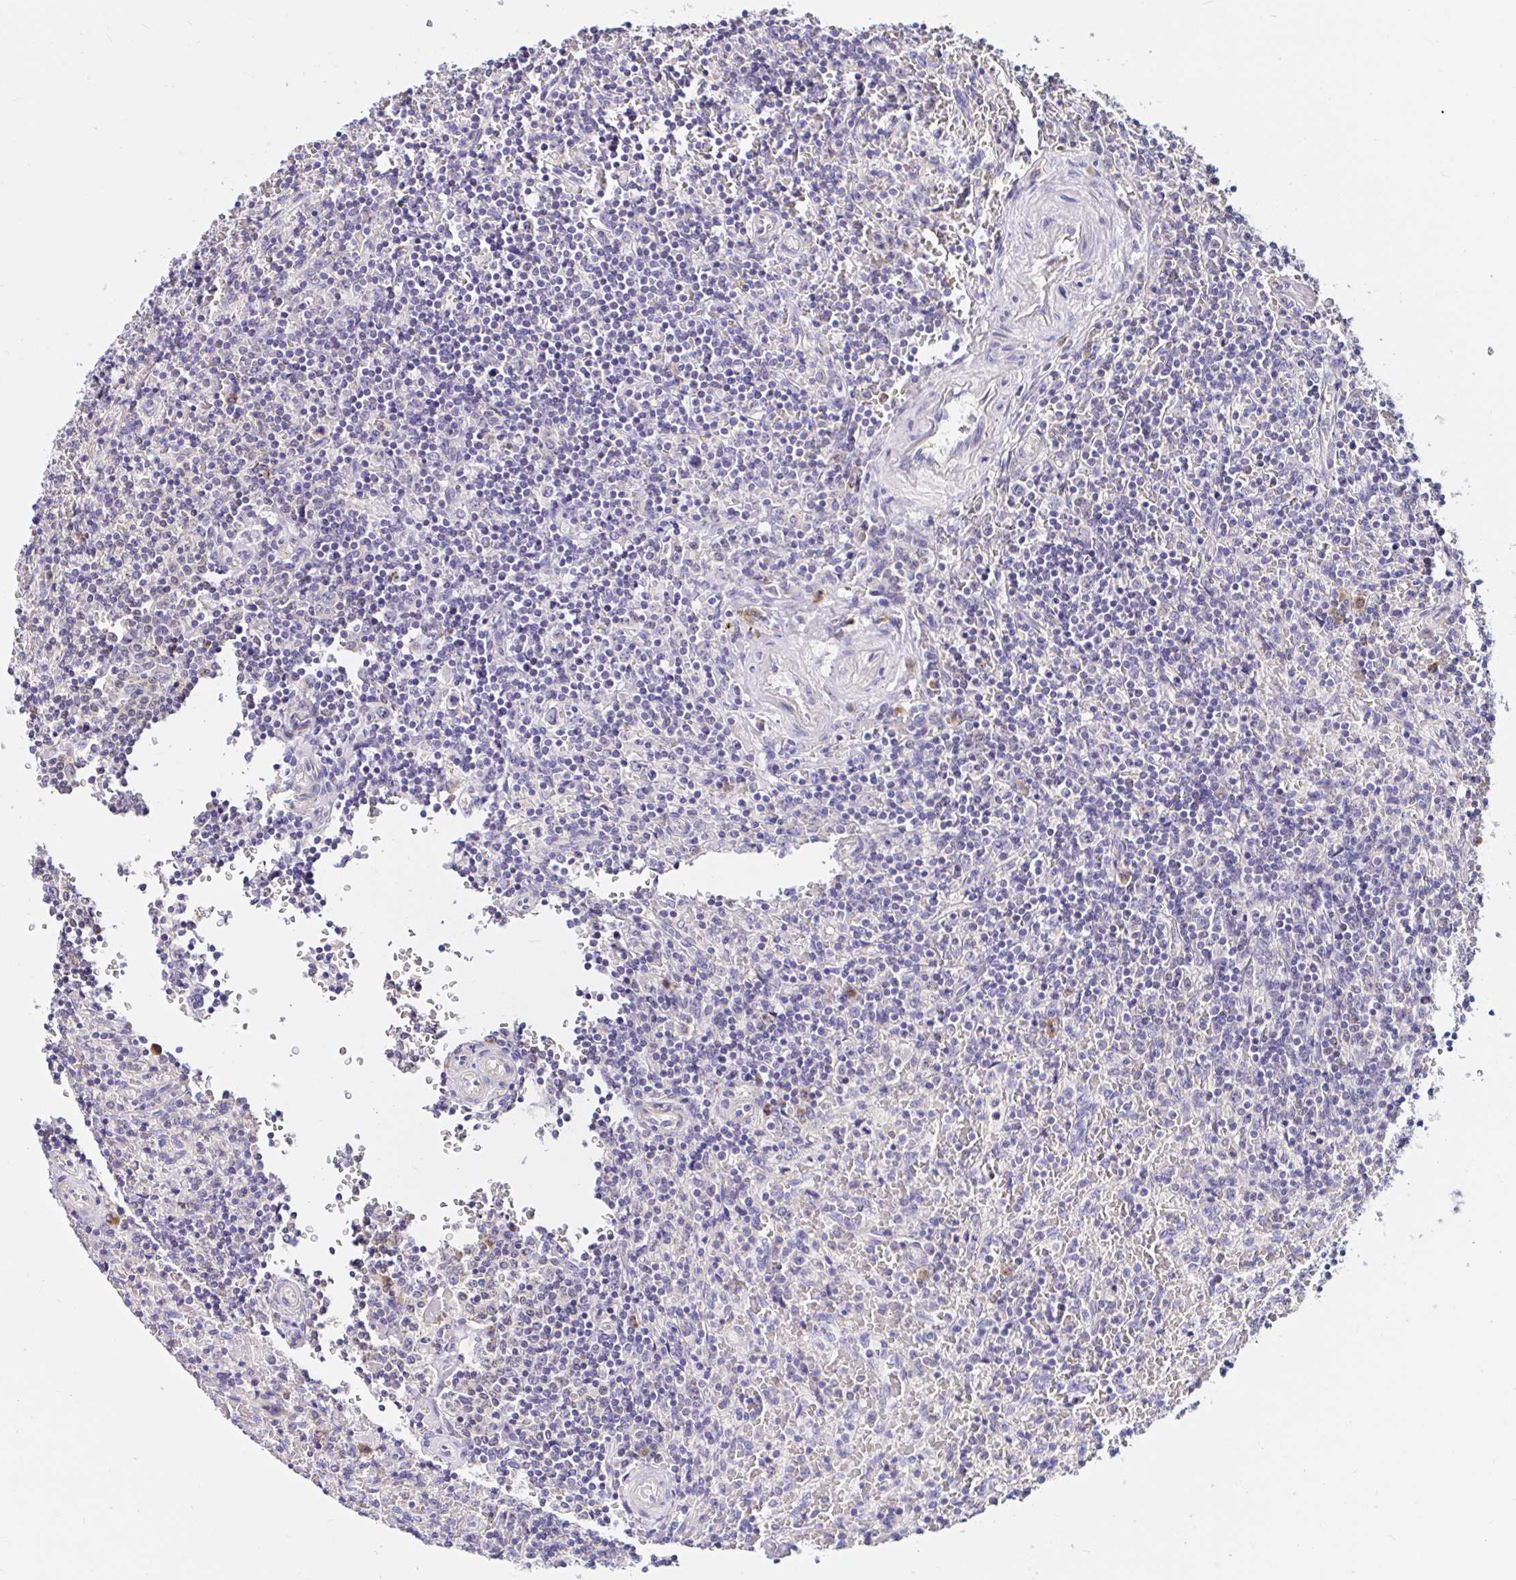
{"staining": {"intensity": "negative", "quantity": "none", "location": "none"}, "tissue": "lymphoma", "cell_type": "Tumor cells", "image_type": "cancer", "snomed": [{"axis": "morphology", "description": "Malignant lymphoma, non-Hodgkin's type, Low grade"}, {"axis": "topography", "description": "Spleen"}], "caption": "IHC photomicrograph of neoplastic tissue: human low-grade malignant lymphoma, non-Hodgkin's type stained with DAB exhibits no significant protein staining in tumor cells.", "gene": "VSIG2", "patient": {"sex": "female", "age": 64}}